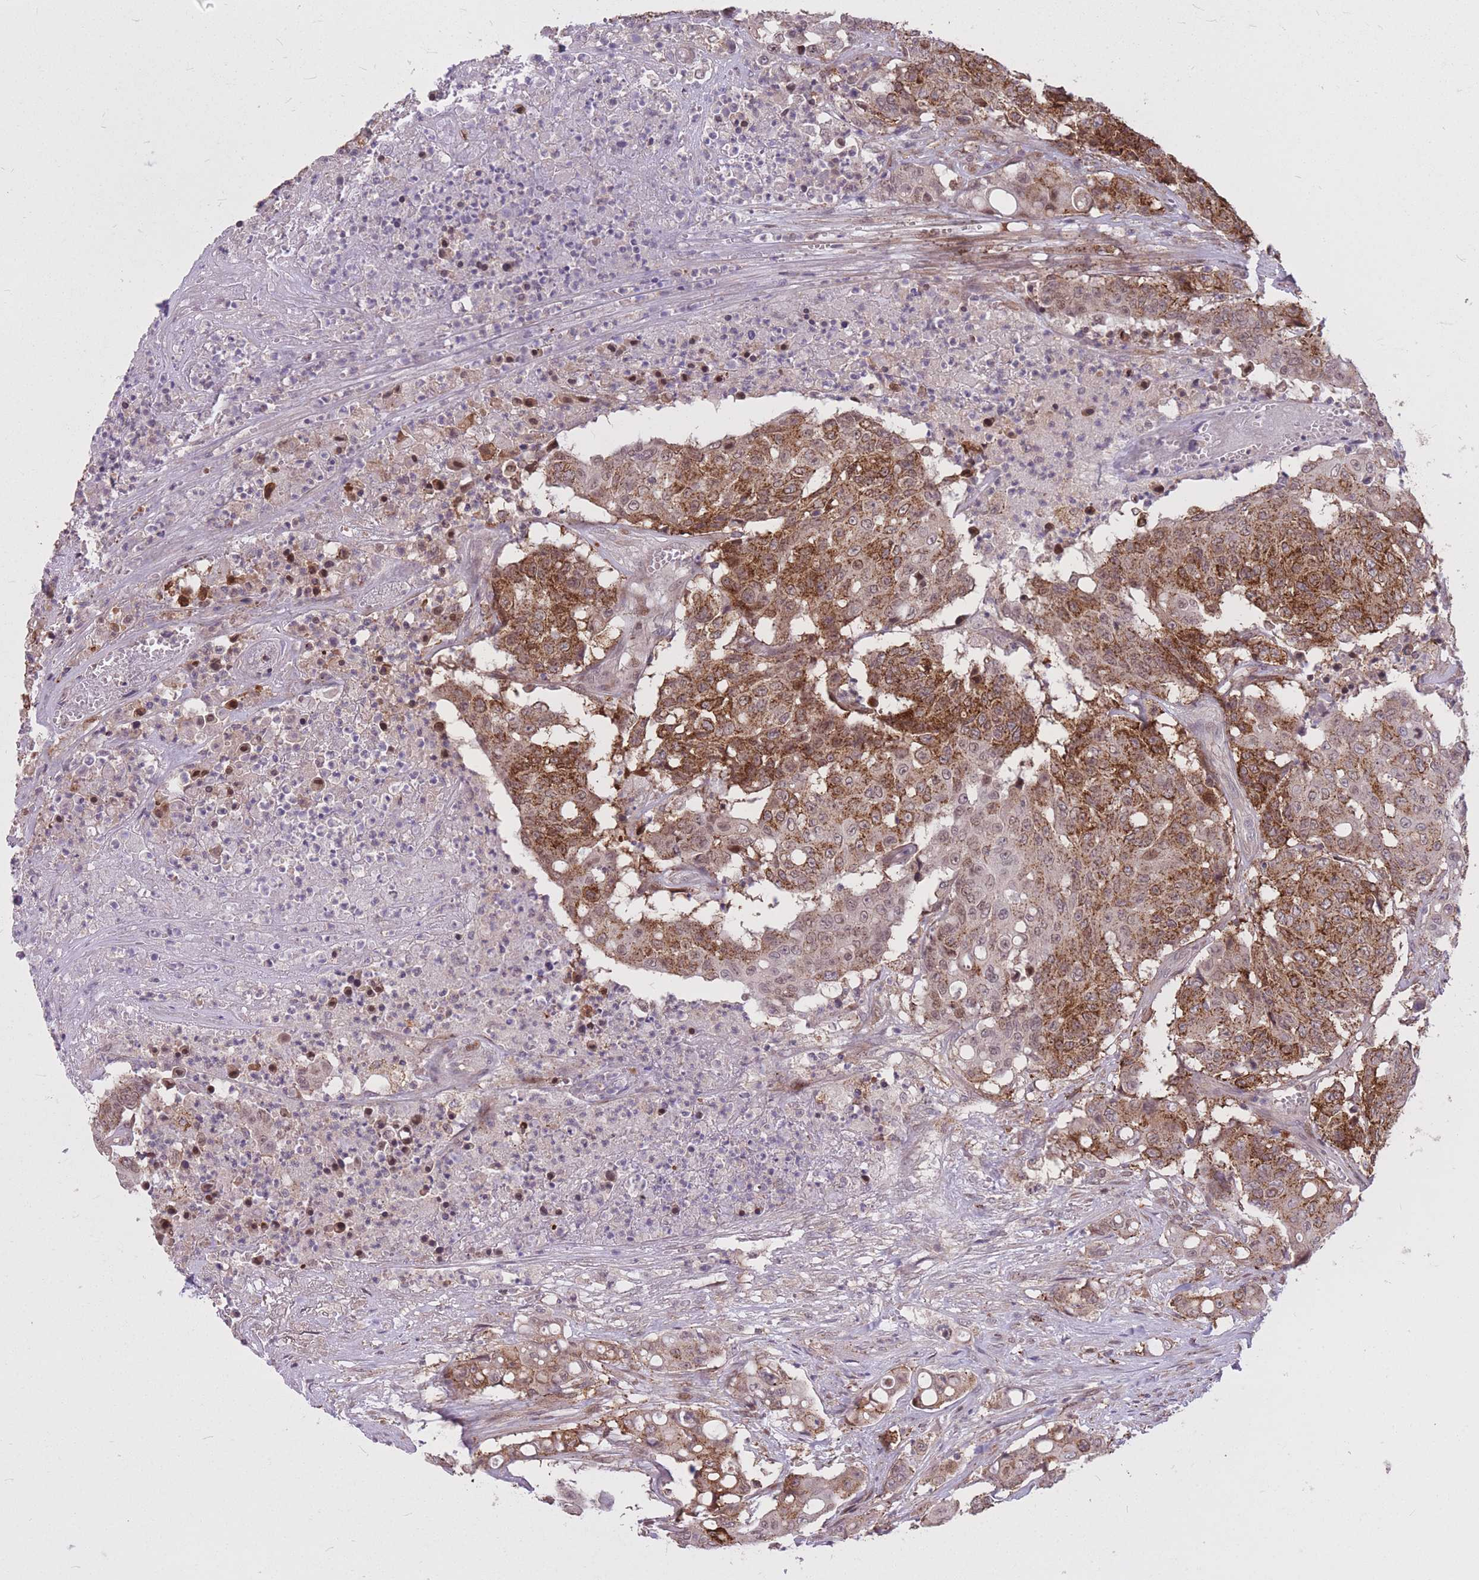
{"staining": {"intensity": "strong", "quantity": "25%-75%", "location": "cytoplasmic/membranous"}, "tissue": "colorectal cancer", "cell_type": "Tumor cells", "image_type": "cancer", "snomed": [{"axis": "morphology", "description": "Adenocarcinoma, NOS"}, {"axis": "topography", "description": "Colon"}], "caption": "Human colorectal cancer (adenocarcinoma) stained with a brown dye demonstrates strong cytoplasmic/membranous positive staining in about 25%-75% of tumor cells.", "gene": "TCF20", "patient": {"sex": "male", "age": 51}}